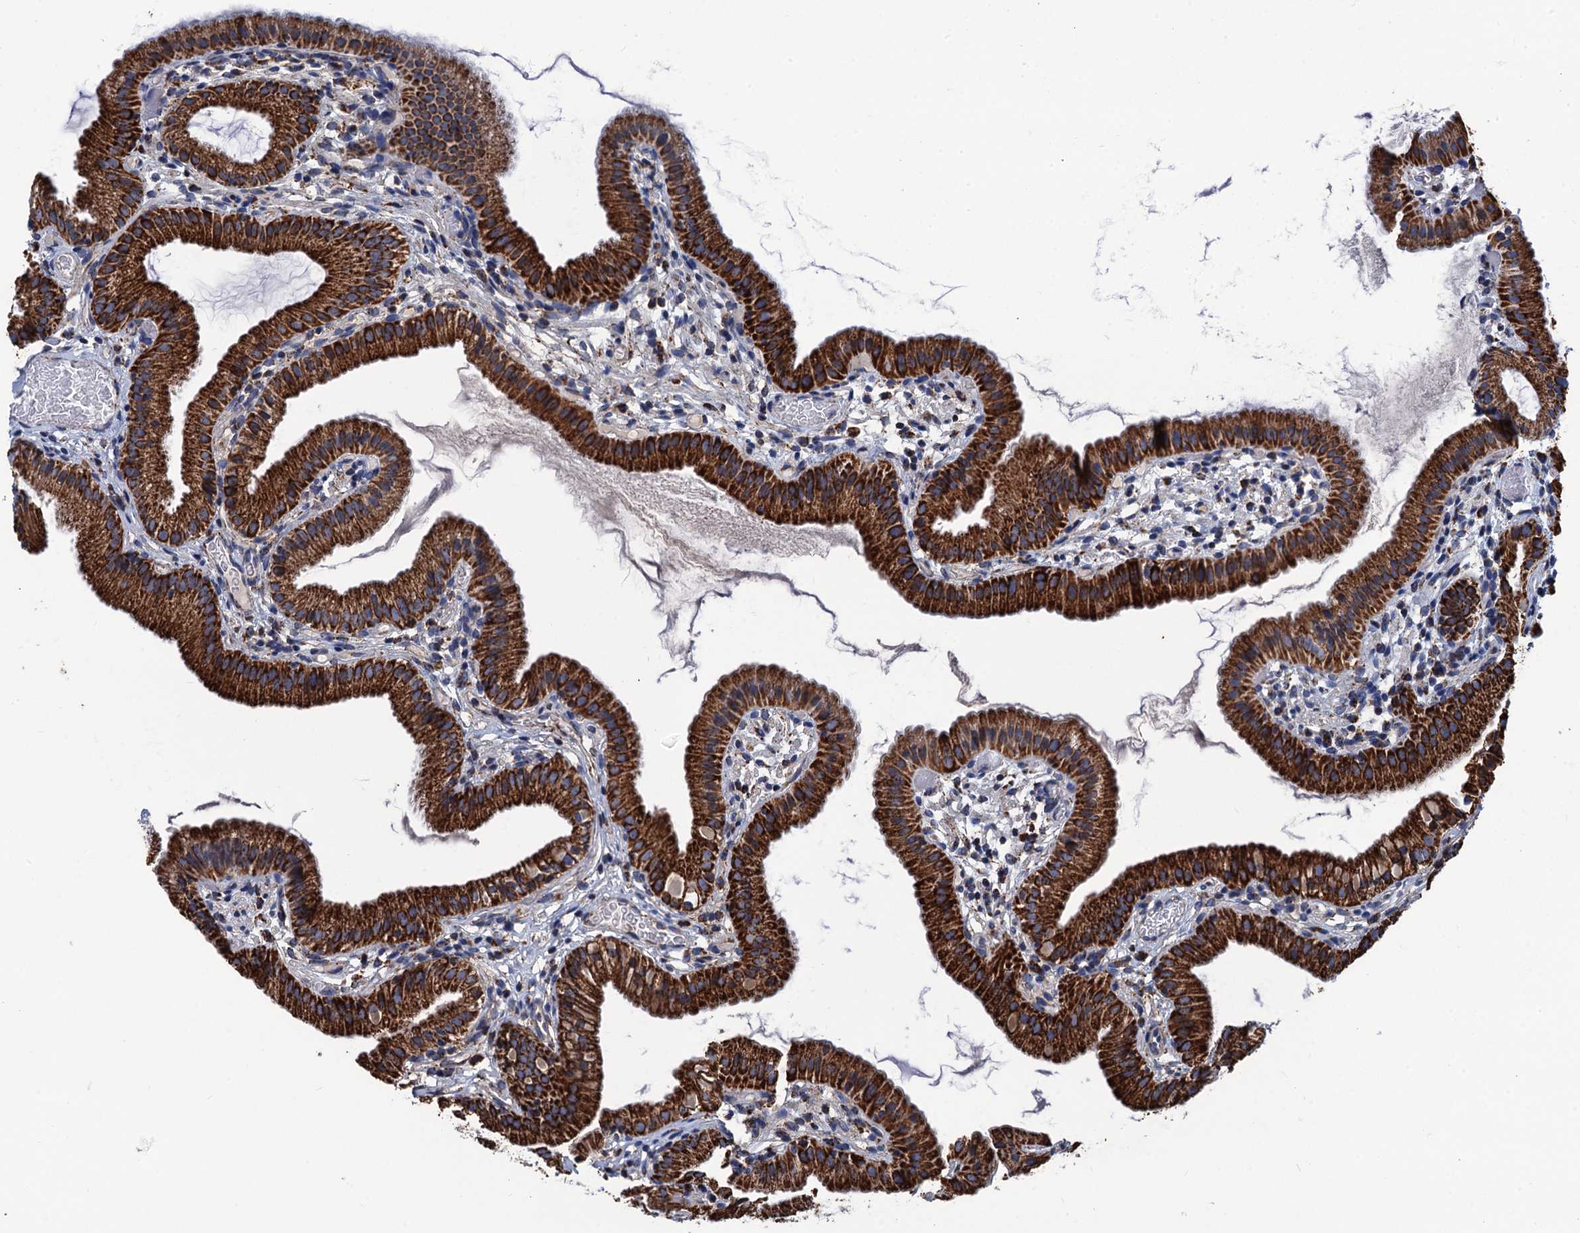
{"staining": {"intensity": "strong", "quantity": ">75%", "location": "cytoplasmic/membranous"}, "tissue": "gallbladder", "cell_type": "Glandular cells", "image_type": "normal", "snomed": [{"axis": "morphology", "description": "Normal tissue, NOS"}, {"axis": "topography", "description": "Gallbladder"}], "caption": "Protein staining of benign gallbladder exhibits strong cytoplasmic/membranous expression in approximately >75% of glandular cells.", "gene": "IVD", "patient": {"sex": "female", "age": 46}}